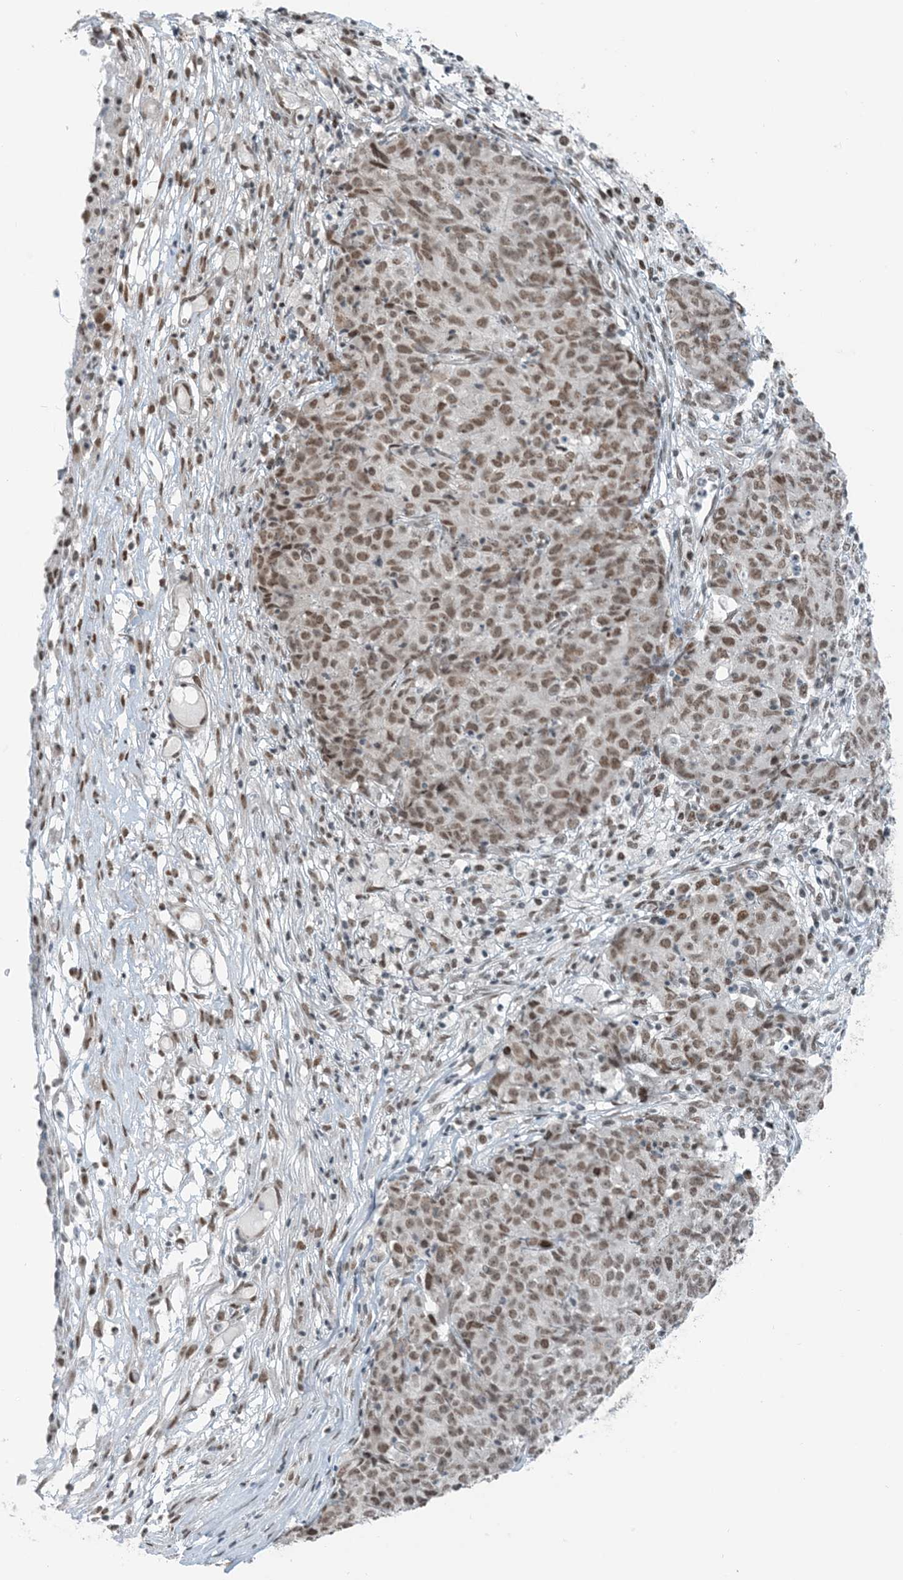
{"staining": {"intensity": "moderate", "quantity": ">75%", "location": "nuclear"}, "tissue": "ovarian cancer", "cell_type": "Tumor cells", "image_type": "cancer", "snomed": [{"axis": "morphology", "description": "Carcinoma, endometroid"}, {"axis": "topography", "description": "Ovary"}], "caption": "This is an image of immunohistochemistry staining of ovarian cancer (endometroid carcinoma), which shows moderate expression in the nuclear of tumor cells.", "gene": "ZNF500", "patient": {"sex": "female", "age": 42}}